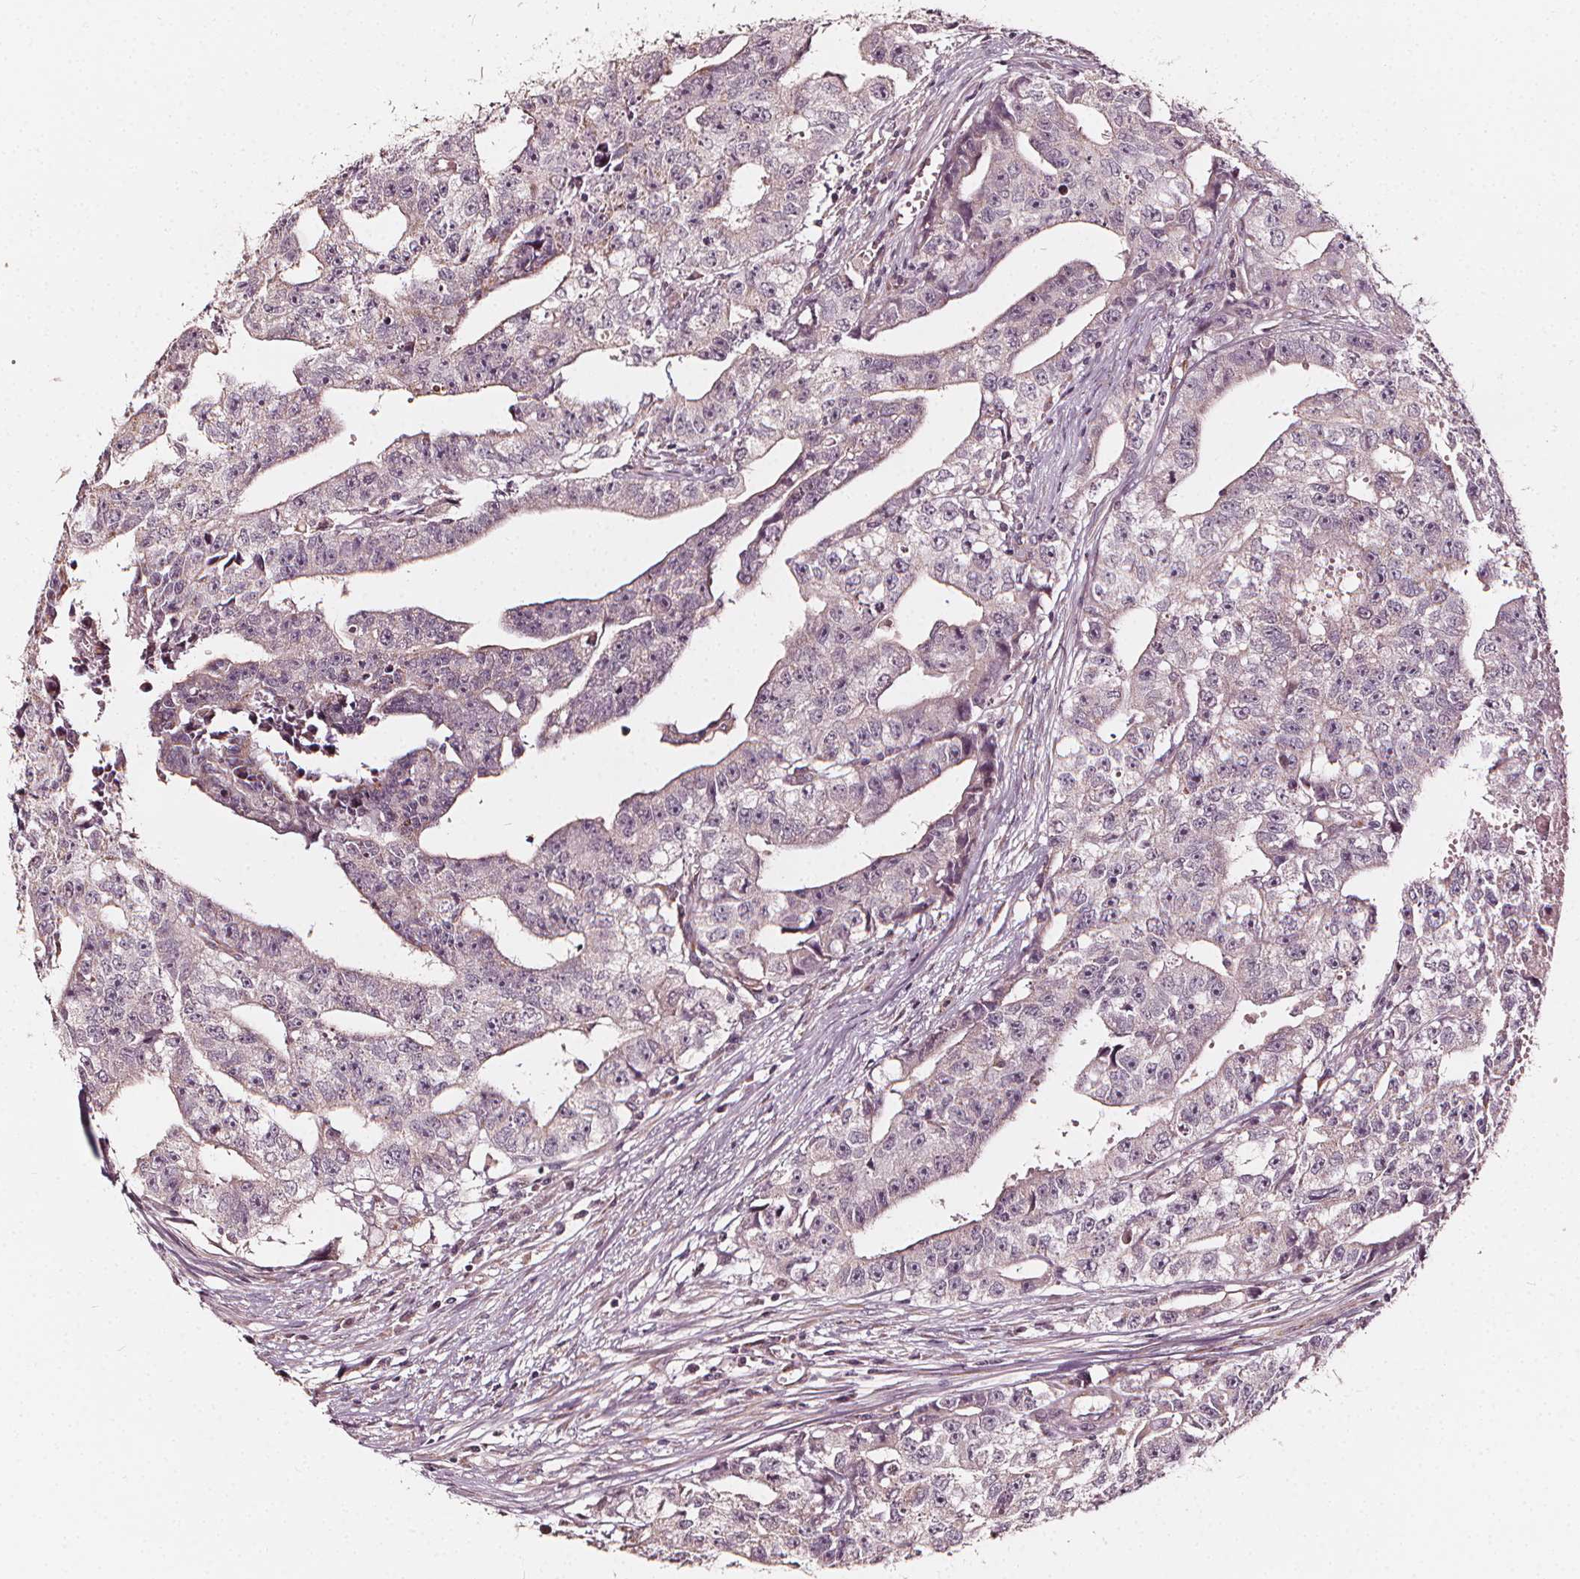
{"staining": {"intensity": "moderate", "quantity": "<25%", "location": "nuclear"}, "tissue": "testis cancer", "cell_type": "Tumor cells", "image_type": "cancer", "snomed": [{"axis": "morphology", "description": "Carcinoma, Embryonal, NOS"}, {"axis": "morphology", "description": "Teratoma, malignant, NOS"}, {"axis": "topography", "description": "Testis"}], "caption": "Moderate nuclear positivity for a protein is appreciated in approximately <25% of tumor cells of malignant teratoma (testis) using immunohistochemistry (IHC).", "gene": "NPC1L1", "patient": {"sex": "male", "age": 24}}